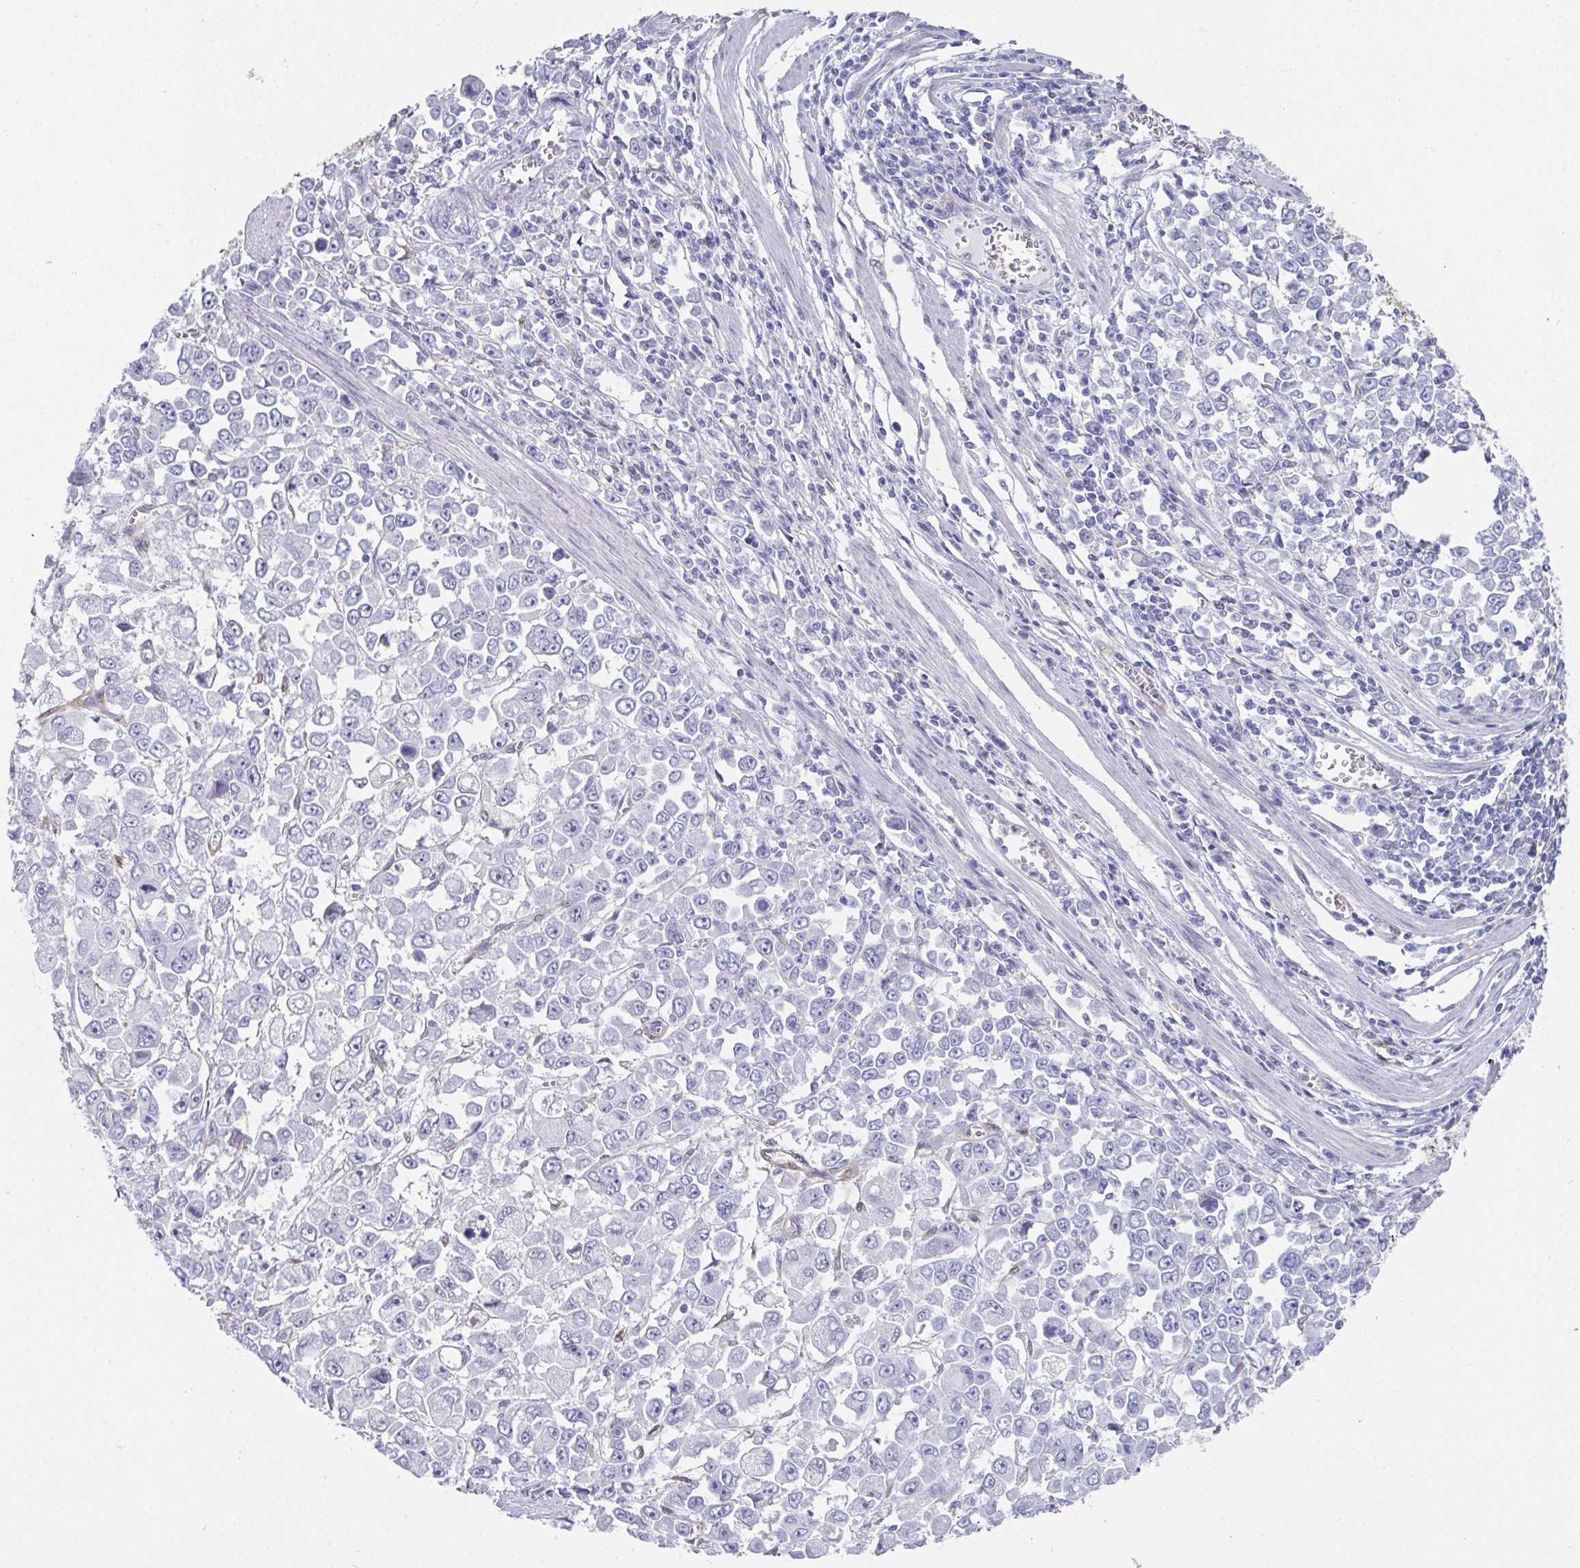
{"staining": {"intensity": "negative", "quantity": "none", "location": "none"}, "tissue": "stomach cancer", "cell_type": "Tumor cells", "image_type": "cancer", "snomed": [{"axis": "morphology", "description": "Adenocarcinoma, NOS"}, {"axis": "topography", "description": "Stomach, upper"}], "caption": "Tumor cells are negative for protein expression in human stomach cancer.", "gene": "RBP1", "patient": {"sex": "male", "age": 70}}